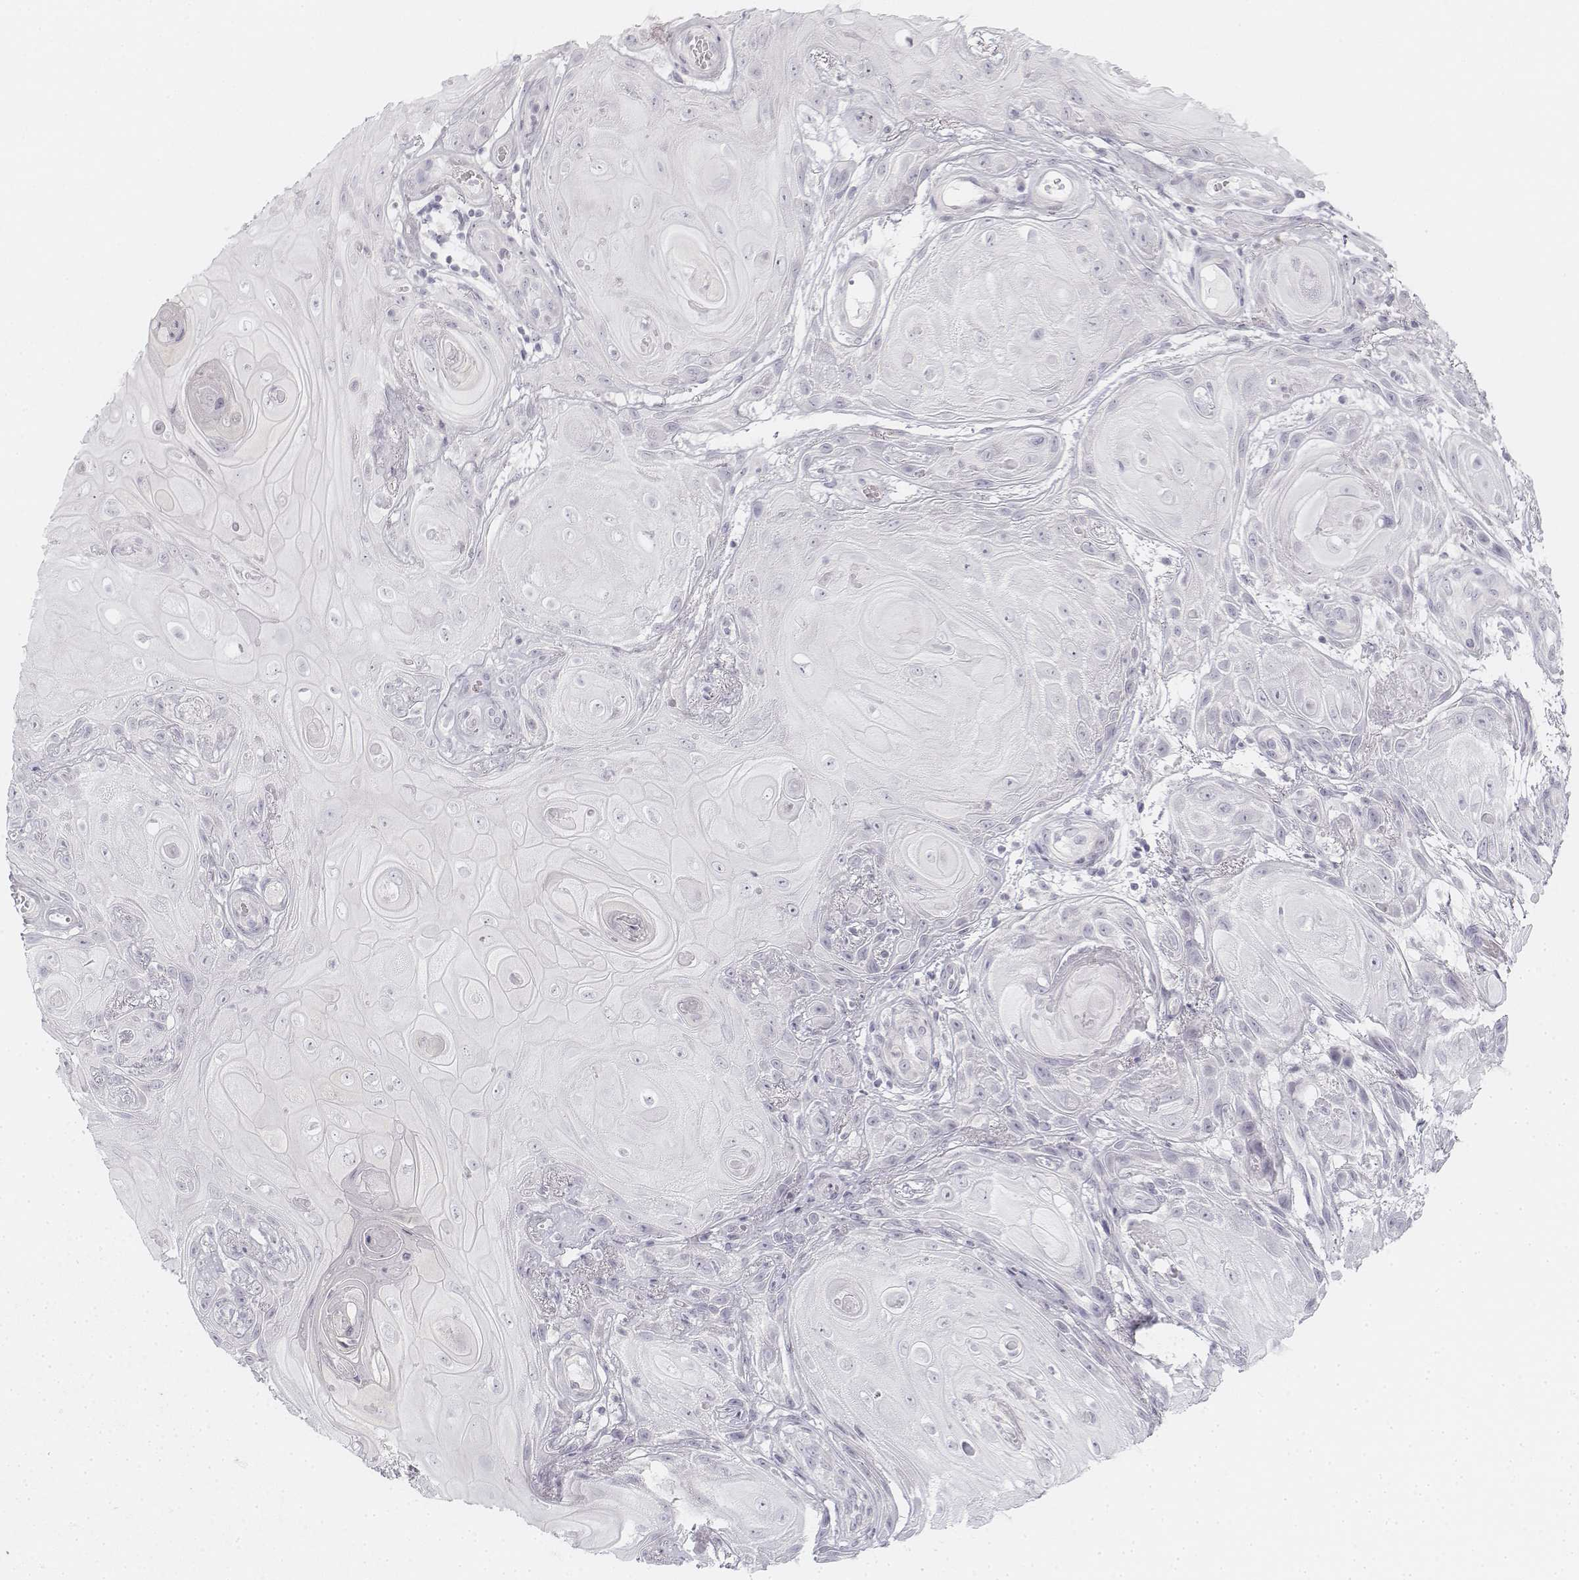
{"staining": {"intensity": "negative", "quantity": "none", "location": "none"}, "tissue": "skin cancer", "cell_type": "Tumor cells", "image_type": "cancer", "snomed": [{"axis": "morphology", "description": "Squamous cell carcinoma, NOS"}, {"axis": "topography", "description": "Skin"}], "caption": "There is no significant positivity in tumor cells of skin cancer (squamous cell carcinoma).", "gene": "KRT25", "patient": {"sex": "male", "age": 62}}